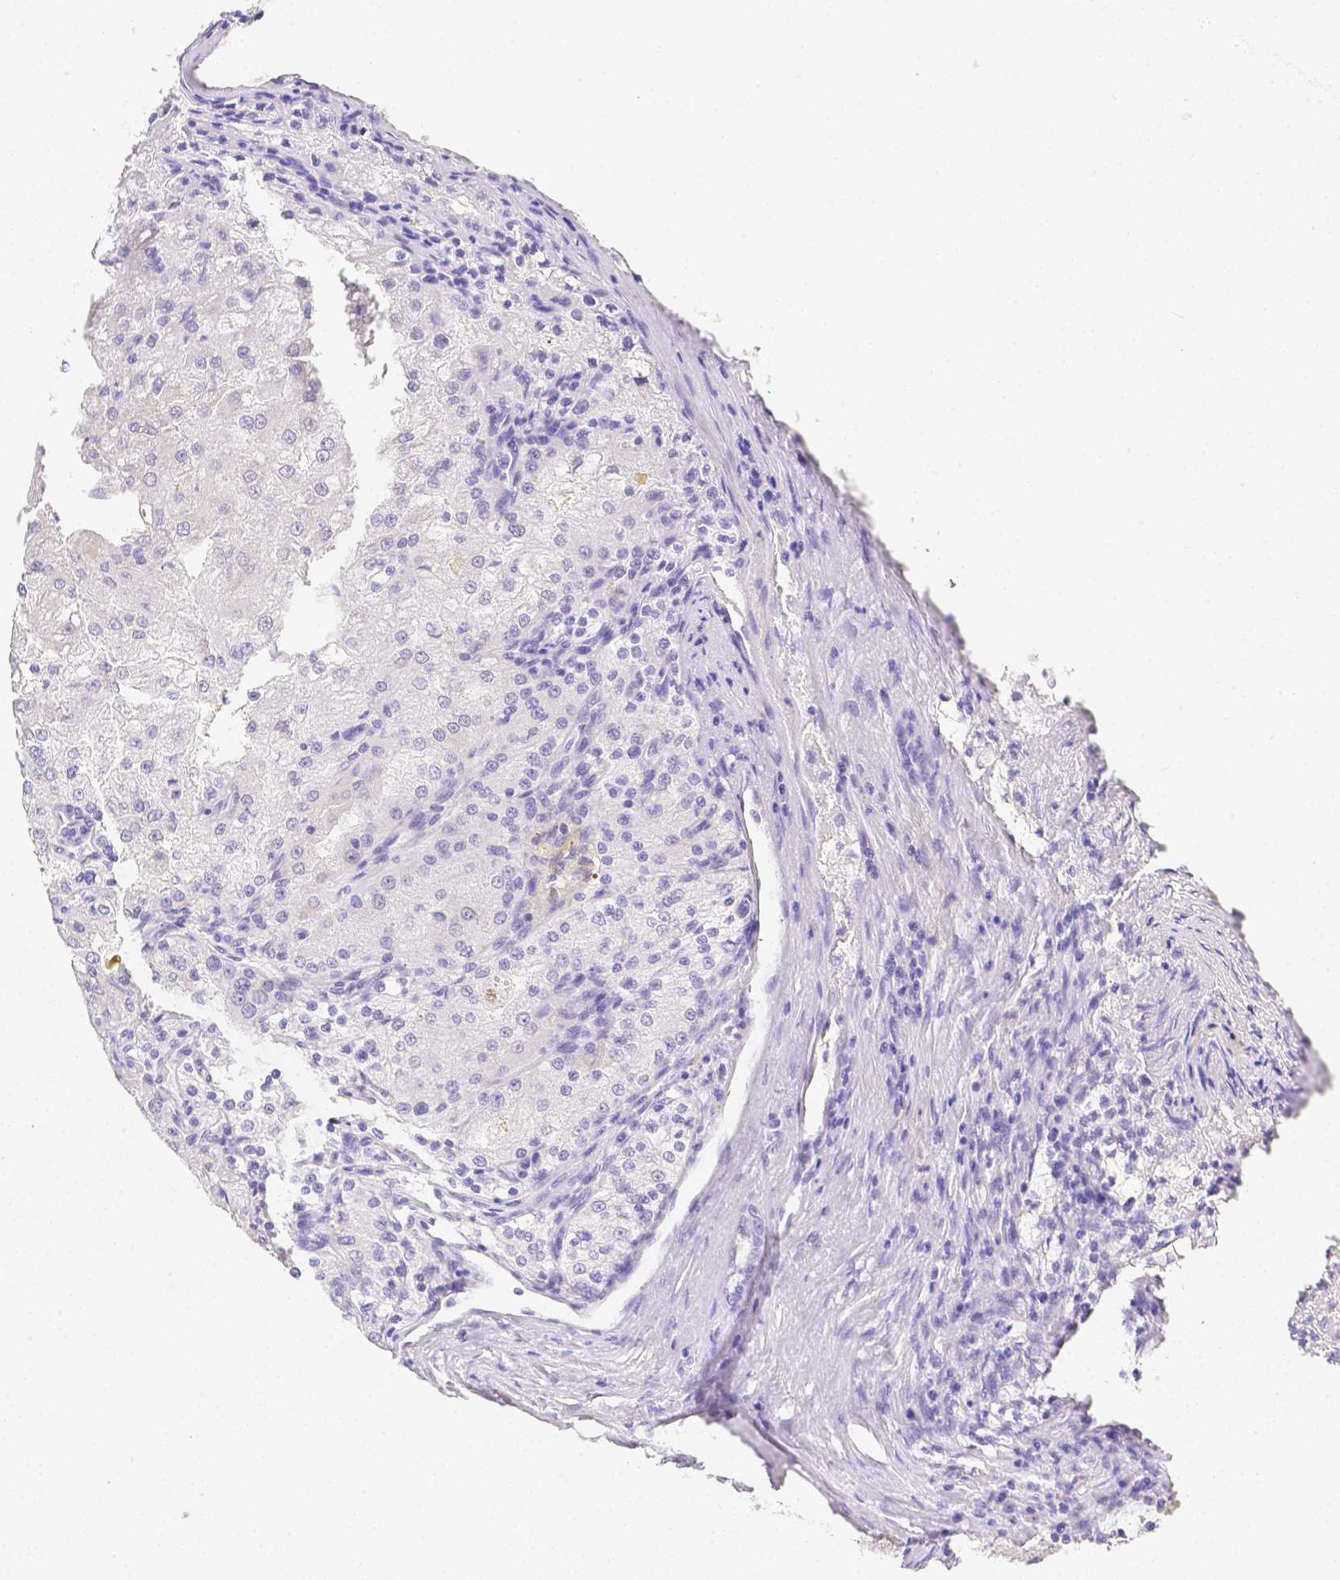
{"staining": {"intensity": "negative", "quantity": "none", "location": "none"}, "tissue": "renal cancer", "cell_type": "Tumor cells", "image_type": "cancer", "snomed": [{"axis": "morphology", "description": "Adenocarcinoma, NOS"}, {"axis": "topography", "description": "Kidney"}], "caption": "Human renal cancer stained for a protein using immunohistochemistry displays no staining in tumor cells.", "gene": "ASAH2", "patient": {"sex": "female", "age": 74}}